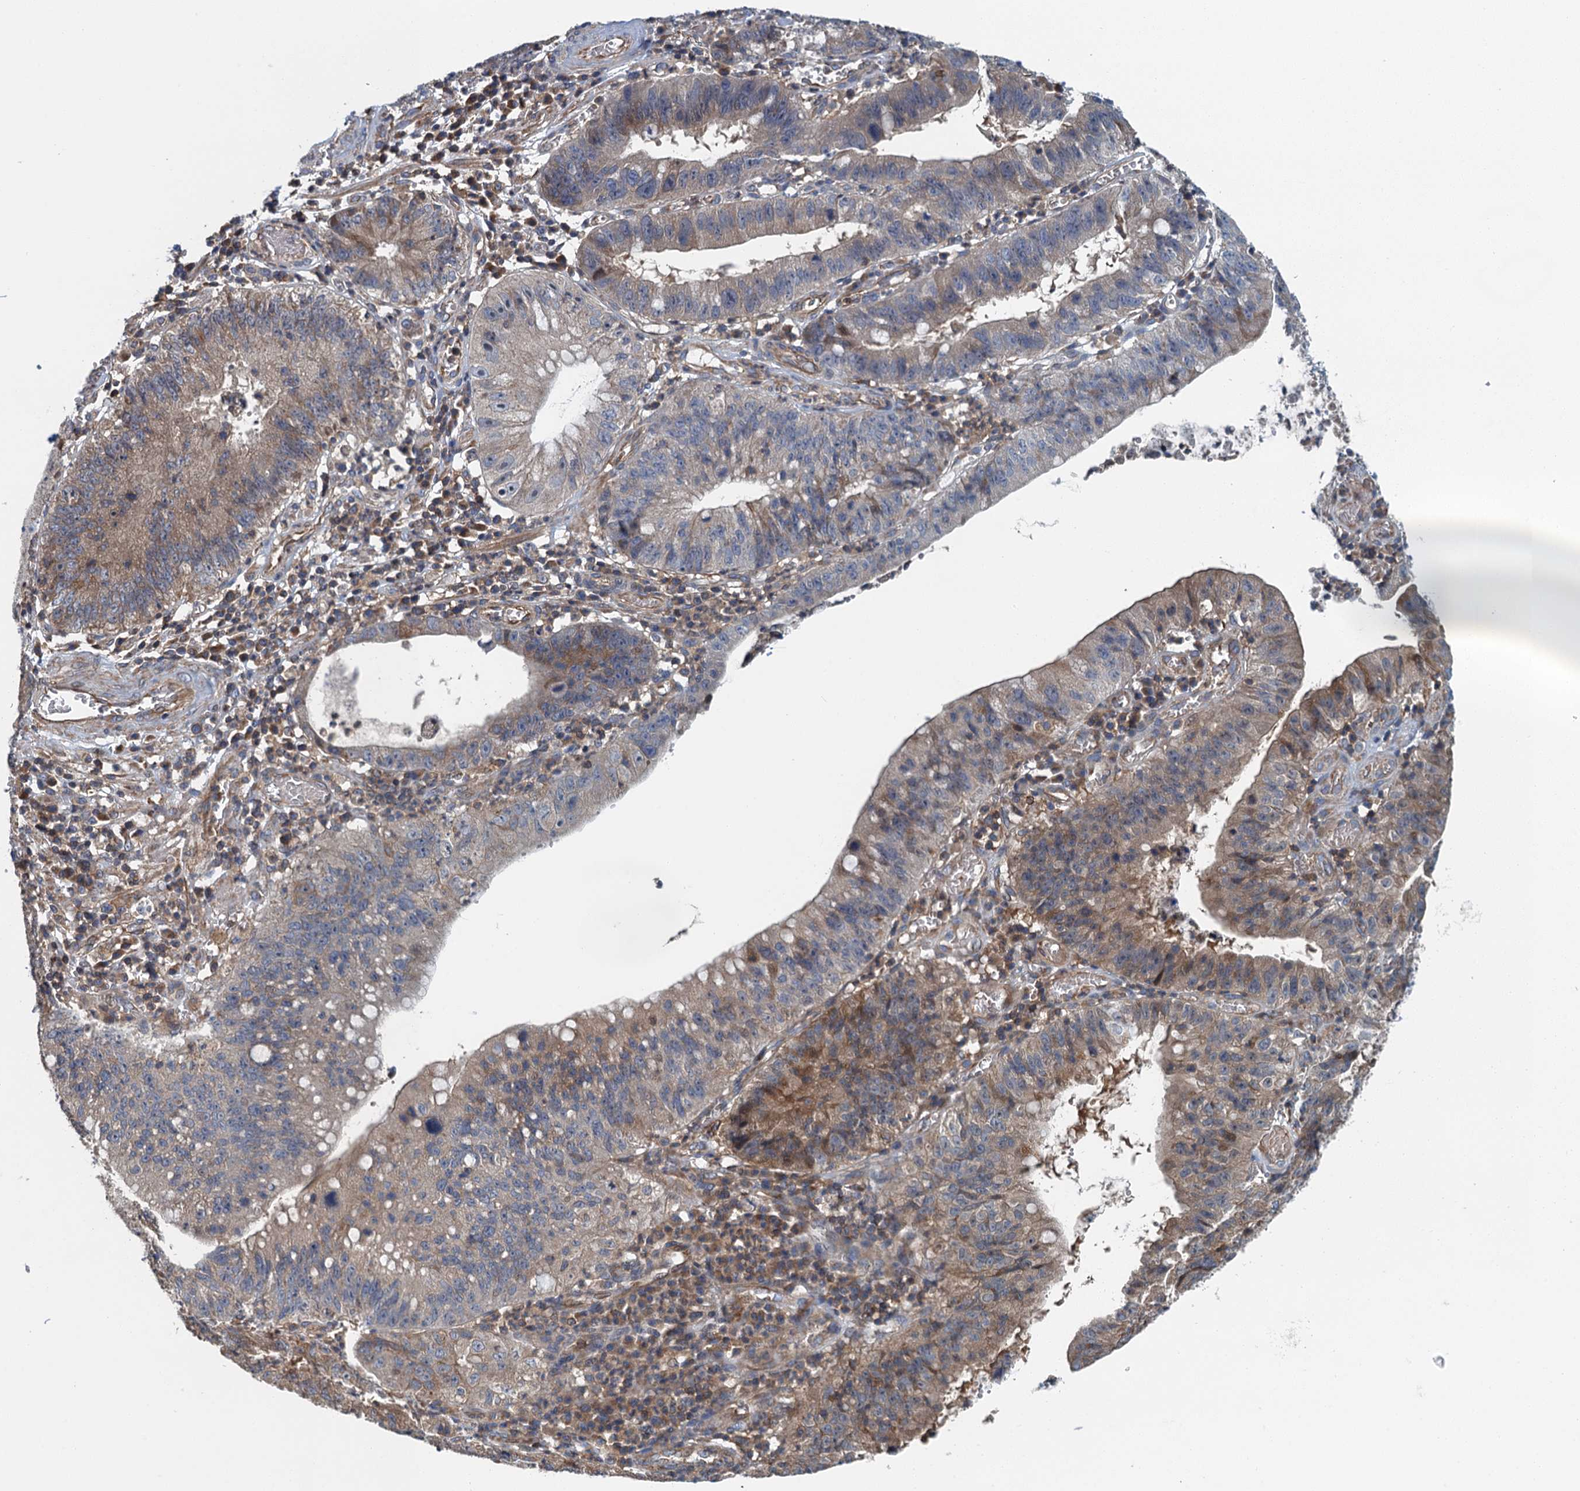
{"staining": {"intensity": "moderate", "quantity": "25%-75%", "location": "cytoplasmic/membranous"}, "tissue": "stomach cancer", "cell_type": "Tumor cells", "image_type": "cancer", "snomed": [{"axis": "morphology", "description": "Adenocarcinoma, NOS"}, {"axis": "topography", "description": "Stomach"}], "caption": "Immunohistochemistry photomicrograph of human stomach adenocarcinoma stained for a protein (brown), which displays medium levels of moderate cytoplasmic/membranous staining in about 25%-75% of tumor cells.", "gene": "PPP1R14D", "patient": {"sex": "male", "age": 59}}